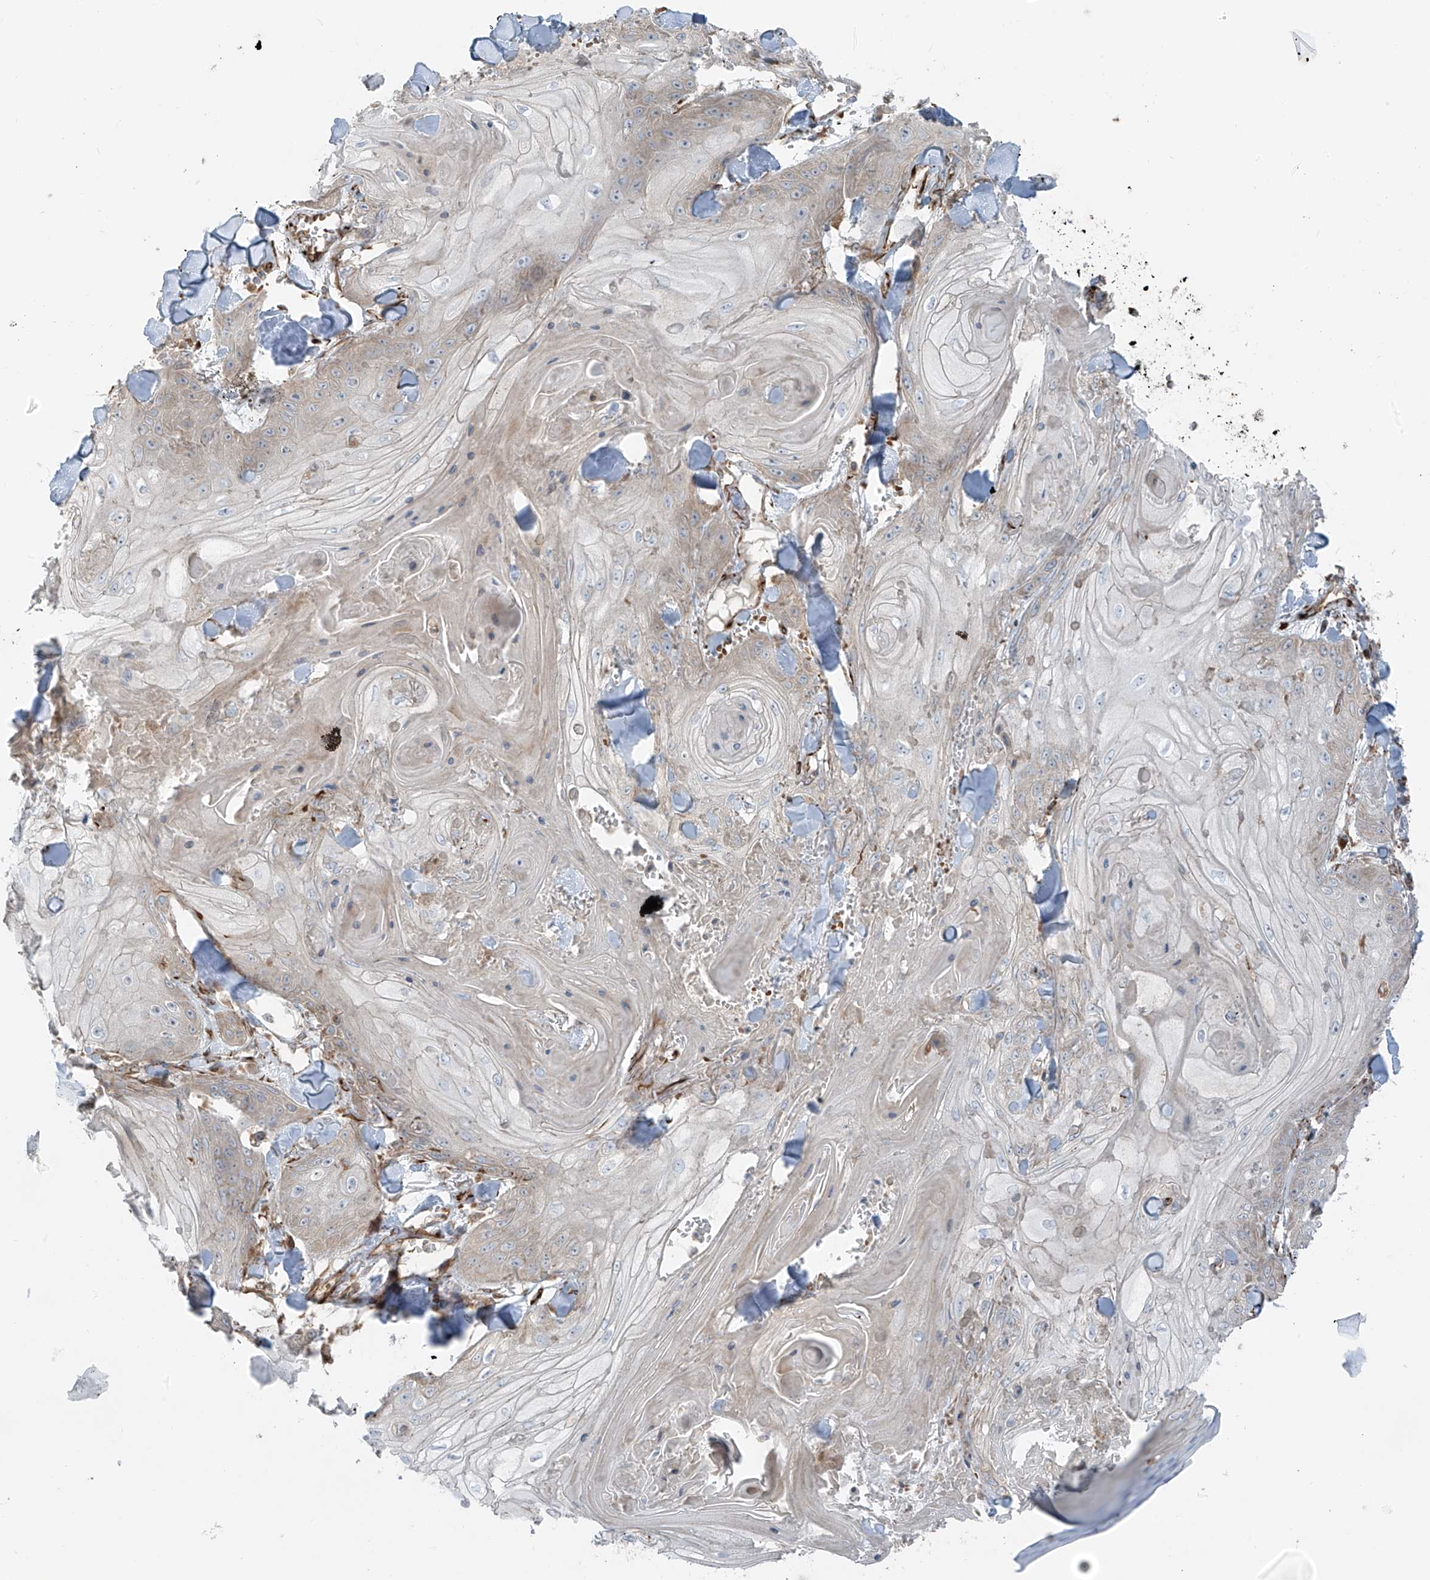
{"staining": {"intensity": "weak", "quantity": "<25%", "location": "cytoplasmic/membranous"}, "tissue": "skin cancer", "cell_type": "Tumor cells", "image_type": "cancer", "snomed": [{"axis": "morphology", "description": "Squamous cell carcinoma, NOS"}, {"axis": "topography", "description": "Skin"}], "caption": "High magnification brightfield microscopy of skin cancer (squamous cell carcinoma) stained with DAB (3,3'-diaminobenzidine) (brown) and counterstained with hematoxylin (blue): tumor cells show no significant expression.", "gene": "ERLEC1", "patient": {"sex": "male", "age": 74}}